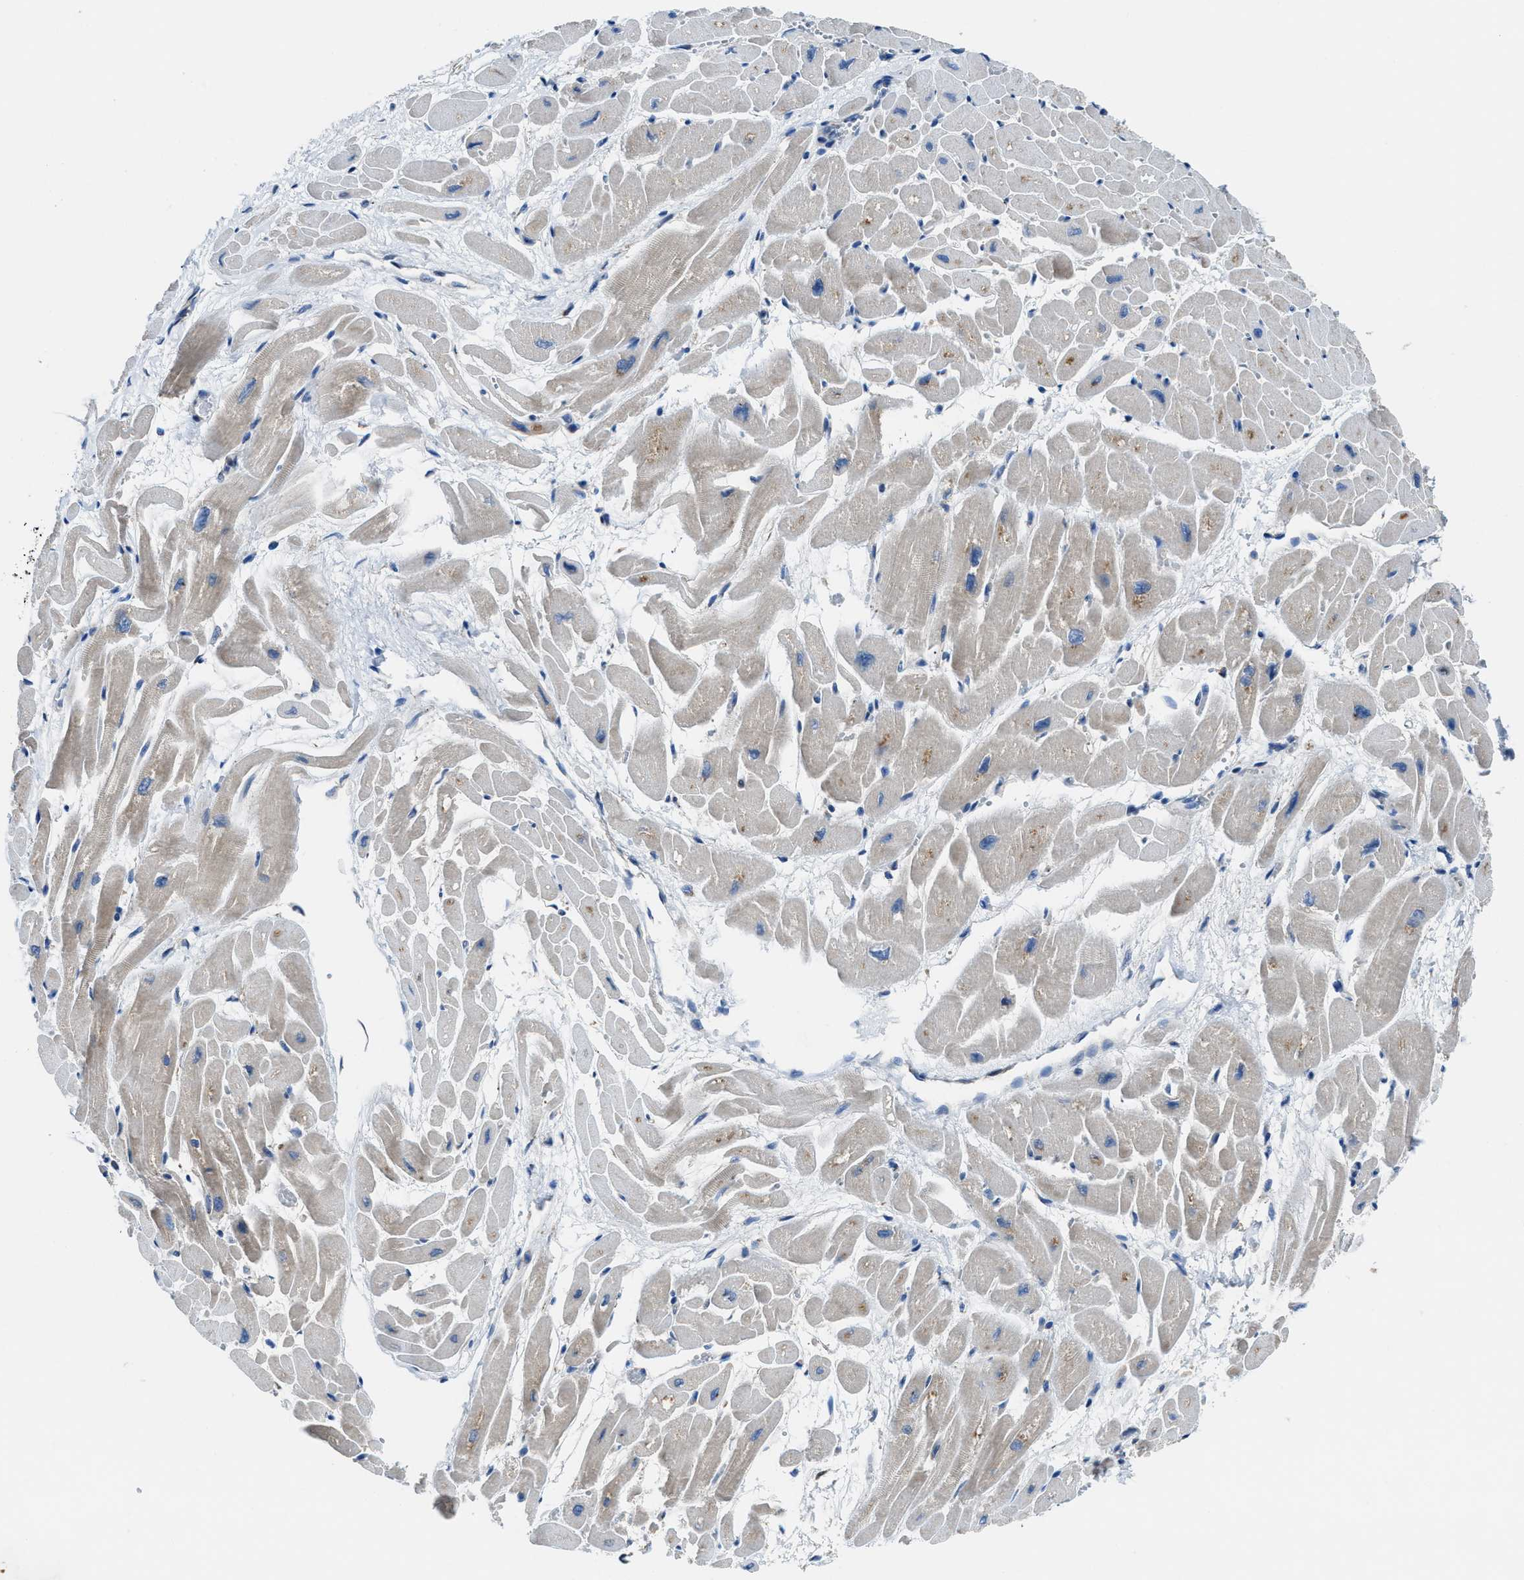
{"staining": {"intensity": "moderate", "quantity": "<25%", "location": "cytoplasmic/membranous"}, "tissue": "heart muscle", "cell_type": "Cardiomyocytes", "image_type": "normal", "snomed": [{"axis": "morphology", "description": "Normal tissue, NOS"}, {"axis": "topography", "description": "Heart"}], "caption": "Immunohistochemical staining of normal human heart muscle reveals <25% levels of moderate cytoplasmic/membranous protein positivity in about <25% of cardiomyocytes.", "gene": "MAP3K20", "patient": {"sex": "male", "age": 45}}